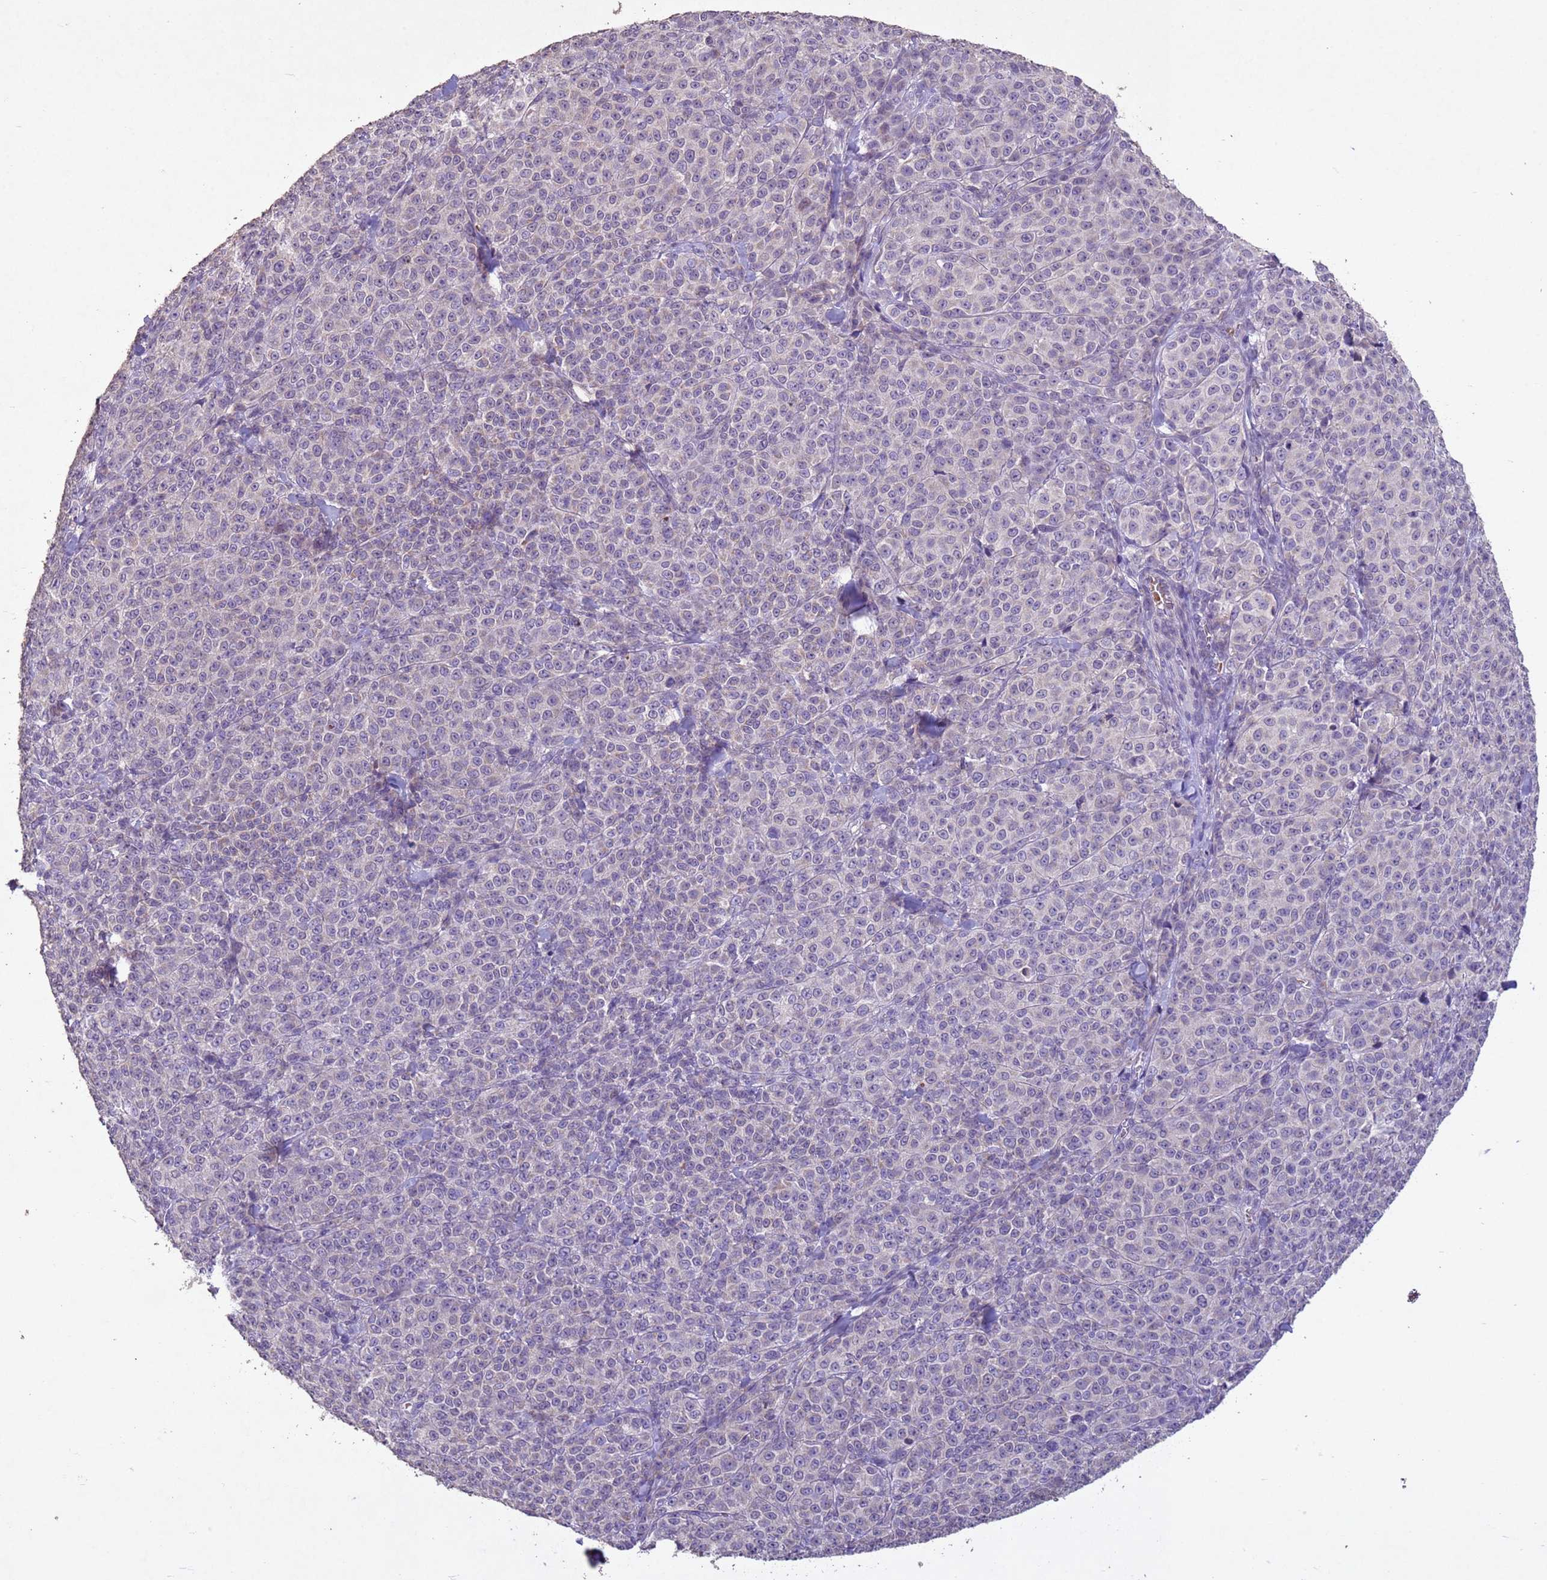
{"staining": {"intensity": "negative", "quantity": "none", "location": "none"}, "tissue": "melanoma", "cell_type": "Tumor cells", "image_type": "cancer", "snomed": [{"axis": "morphology", "description": "Normal tissue, NOS"}, {"axis": "morphology", "description": "Malignant melanoma, NOS"}, {"axis": "topography", "description": "Skin"}], "caption": "Protein analysis of malignant melanoma demonstrates no significant expression in tumor cells.", "gene": "NLRP11", "patient": {"sex": "female", "age": 34}}